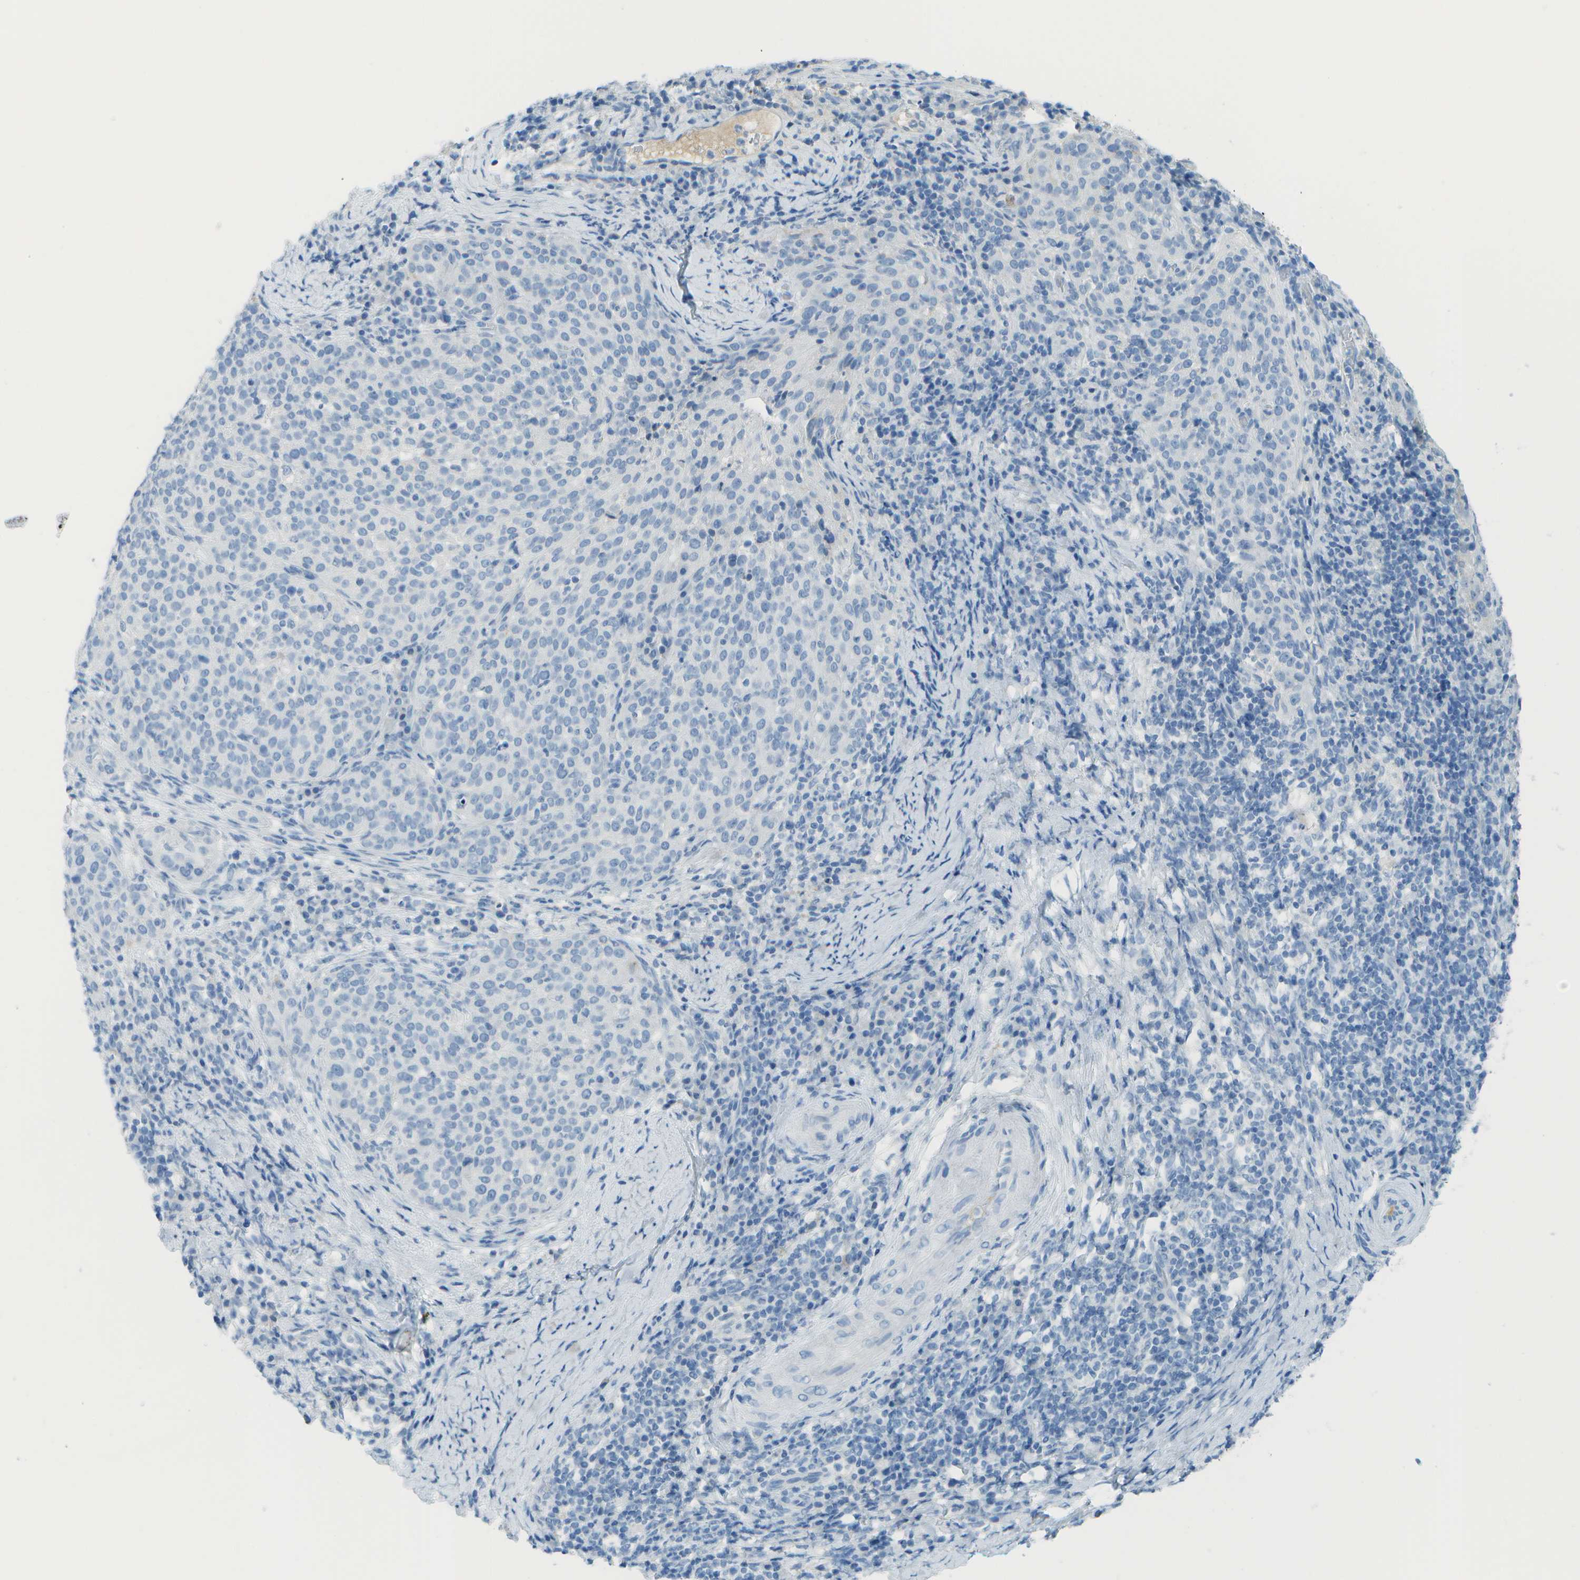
{"staining": {"intensity": "negative", "quantity": "none", "location": "none"}, "tissue": "cervical cancer", "cell_type": "Tumor cells", "image_type": "cancer", "snomed": [{"axis": "morphology", "description": "Squamous cell carcinoma, NOS"}, {"axis": "topography", "description": "Cervix"}], "caption": "DAB (3,3'-diaminobenzidine) immunohistochemical staining of human cervical cancer reveals no significant expression in tumor cells.", "gene": "C1S", "patient": {"sex": "female", "age": 51}}